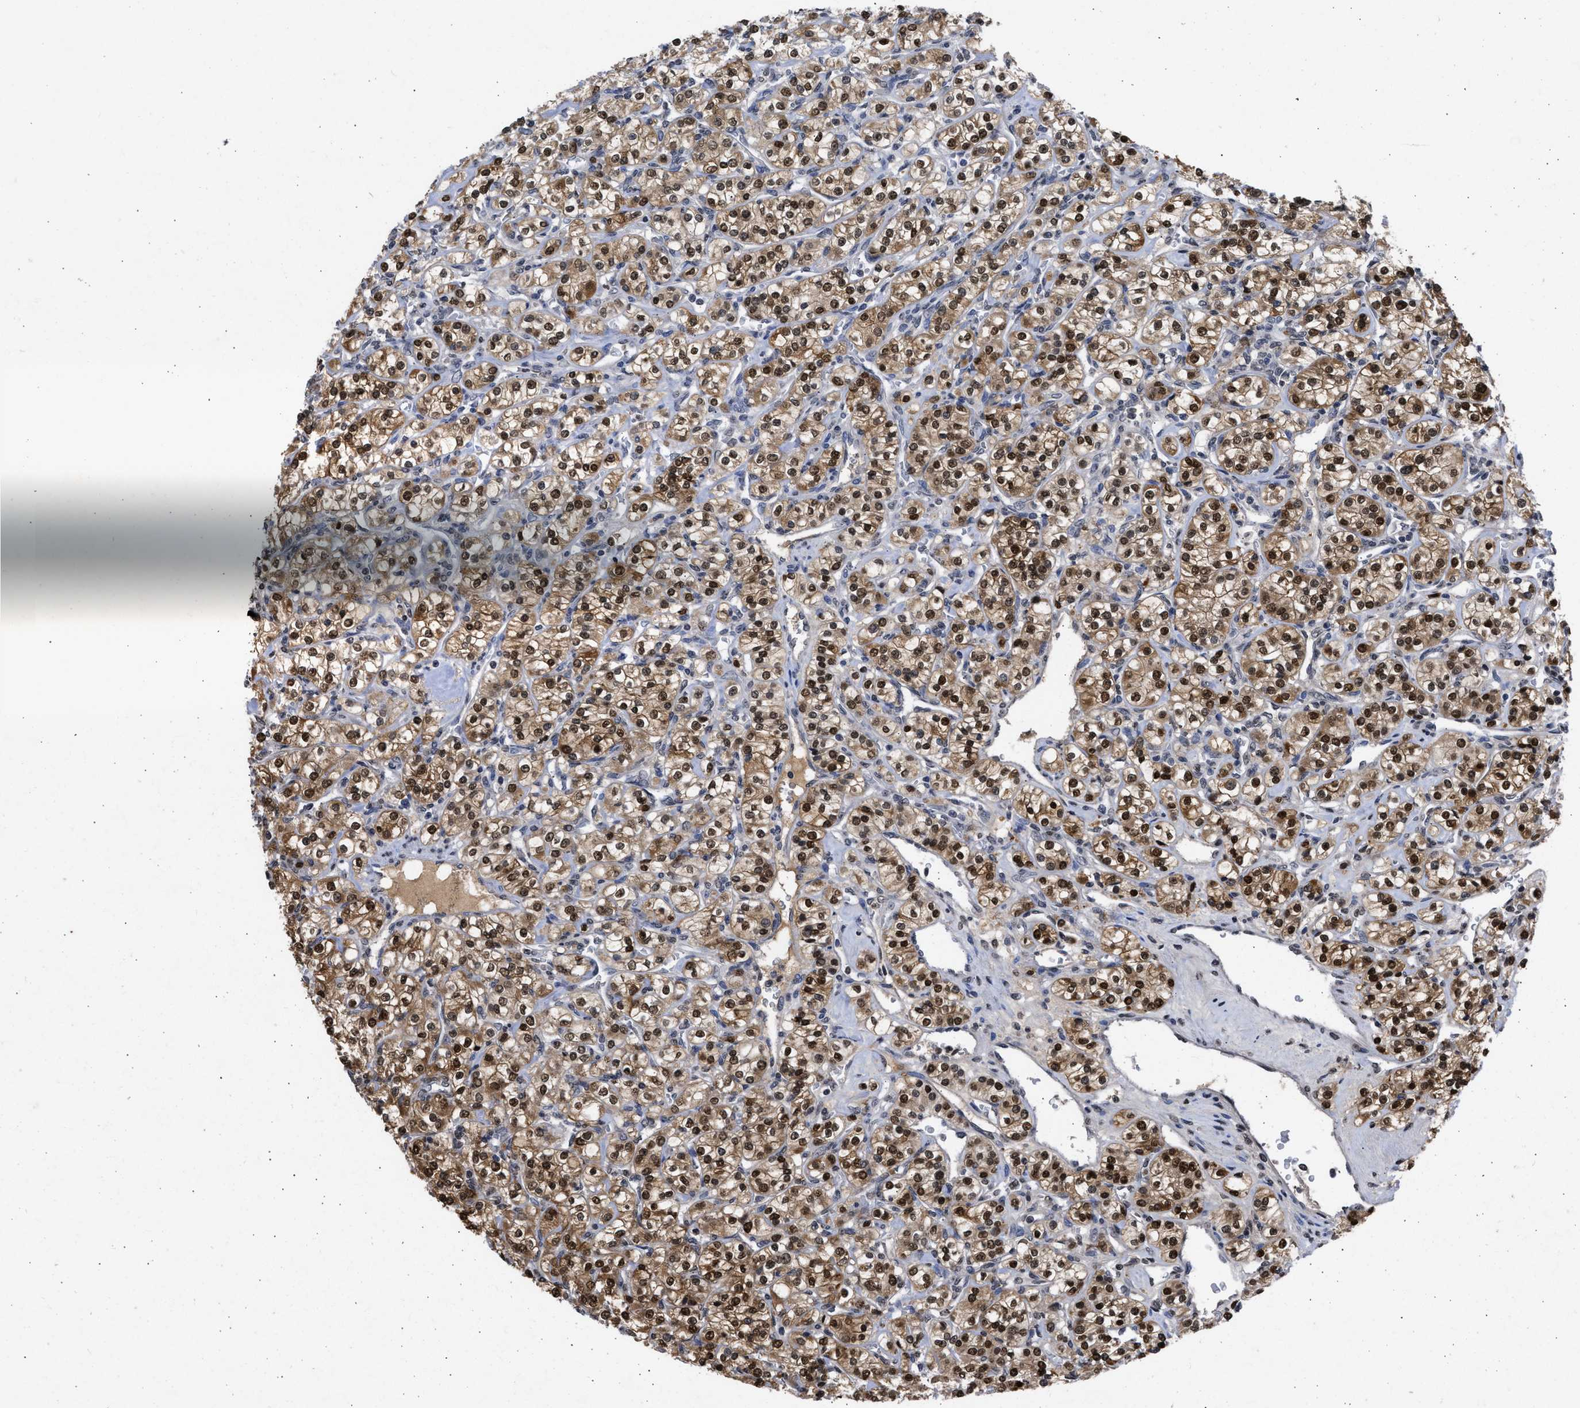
{"staining": {"intensity": "moderate", "quantity": ">75%", "location": "cytoplasmic/membranous,nuclear"}, "tissue": "renal cancer", "cell_type": "Tumor cells", "image_type": "cancer", "snomed": [{"axis": "morphology", "description": "Adenocarcinoma, NOS"}, {"axis": "topography", "description": "Kidney"}], "caption": "High-power microscopy captured an IHC micrograph of renal adenocarcinoma, revealing moderate cytoplasmic/membranous and nuclear expression in approximately >75% of tumor cells. The staining was performed using DAB (3,3'-diaminobenzidine) to visualize the protein expression in brown, while the nuclei were stained in blue with hematoxylin (Magnification: 20x).", "gene": "NUP35", "patient": {"sex": "male", "age": 77}}